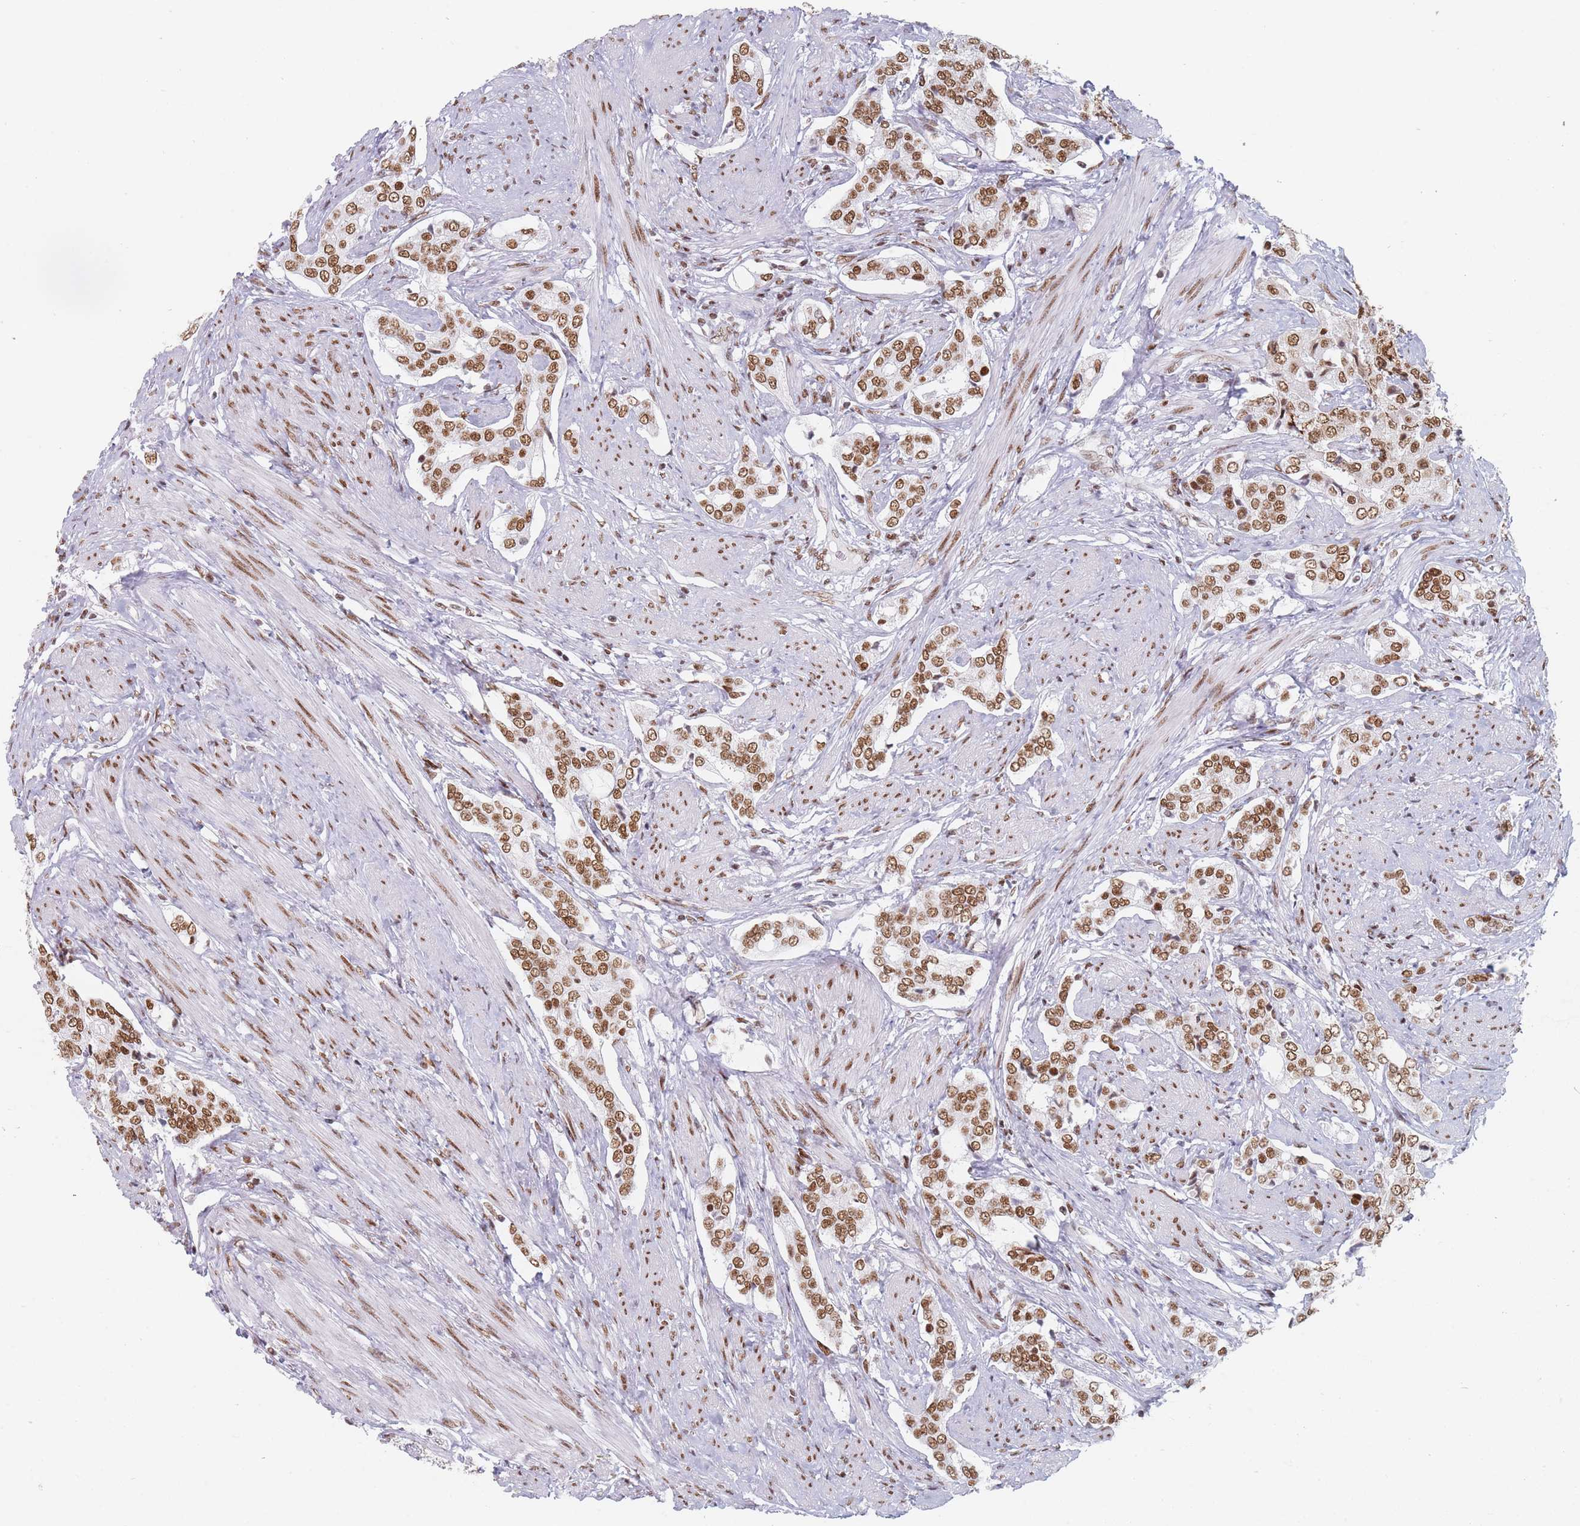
{"staining": {"intensity": "moderate", "quantity": ">75%", "location": "nuclear"}, "tissue": "prostate cancer", "cell_type": "Tumor cells", "image_type": "cancer", "snomed": [{"axis": "morphology", "description": "Adenocarcinoma, High grade"}, {"axis": "topography", "description": "Prostate"}], "caption": "High-grade adenocarcinoma (prostate) stained for a protein (brown) demonstrates moderate nuclear positive expression in approximately >75% of tumor cells.", "gene": "SAFB2", "patient": {"sex": "male", "age": 71}}